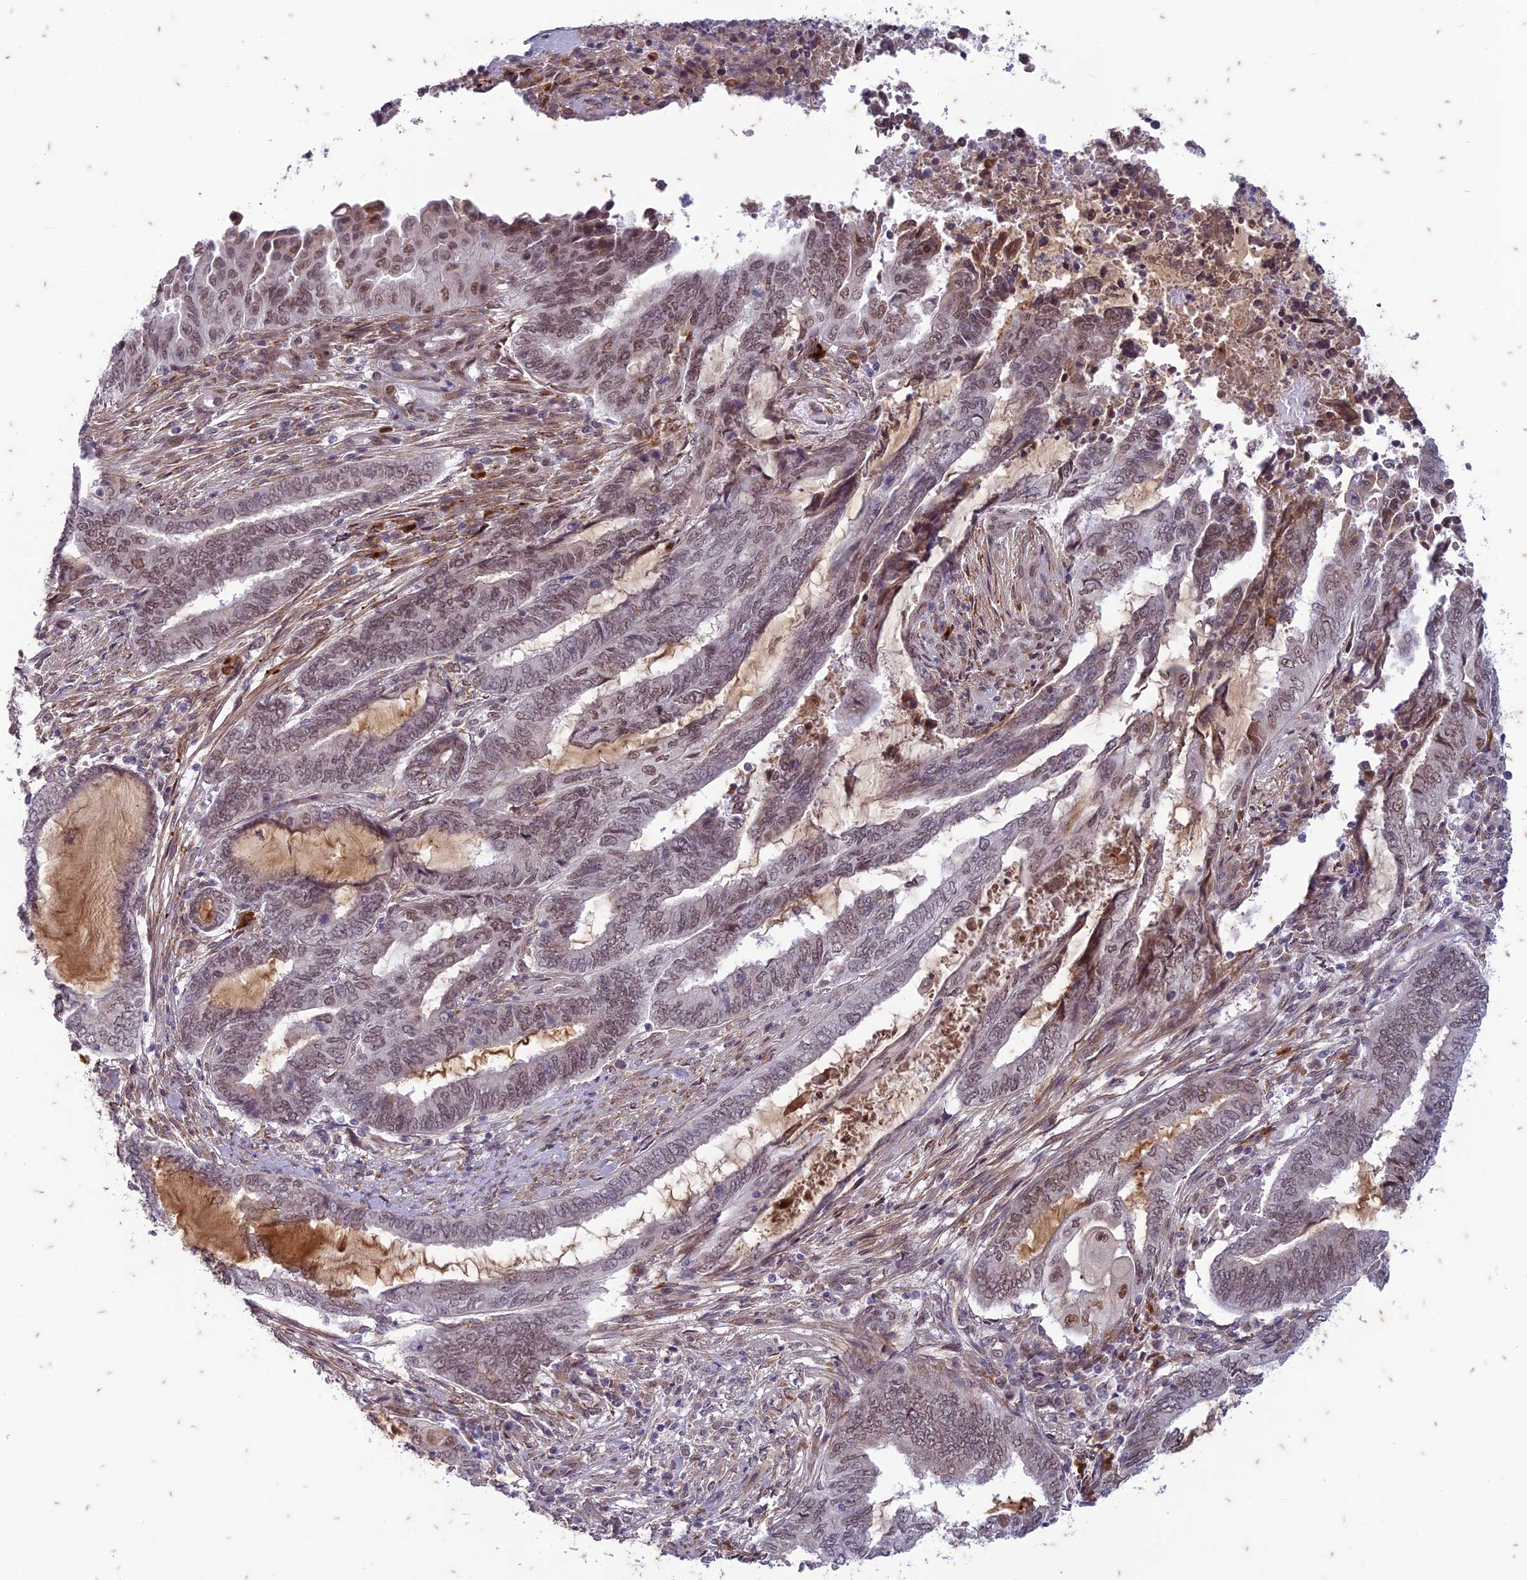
{"staining": {"intensity": "weak", "quantity": ">75%", "location": "nuclear"}, "tissue": "endometrial cancer", "cell_type": "Tumor cells", "image_type": "cancer", "snomed": [{"axis": "morphology", "description": "Adenocarcinoma, NOS"}, {"axis": "topography", "description": "Uterus"}, {"axis": "topography", "description": "Endometrium"}], "caption": "Approximately >75% of tumor cells in endometrial adenocarcinoma reveal weak nuclear protein expression as visualized by brown immunohistochemical staining.", "gene": "PABPN1L", "patient": {"sex": "female", "age": 70}}